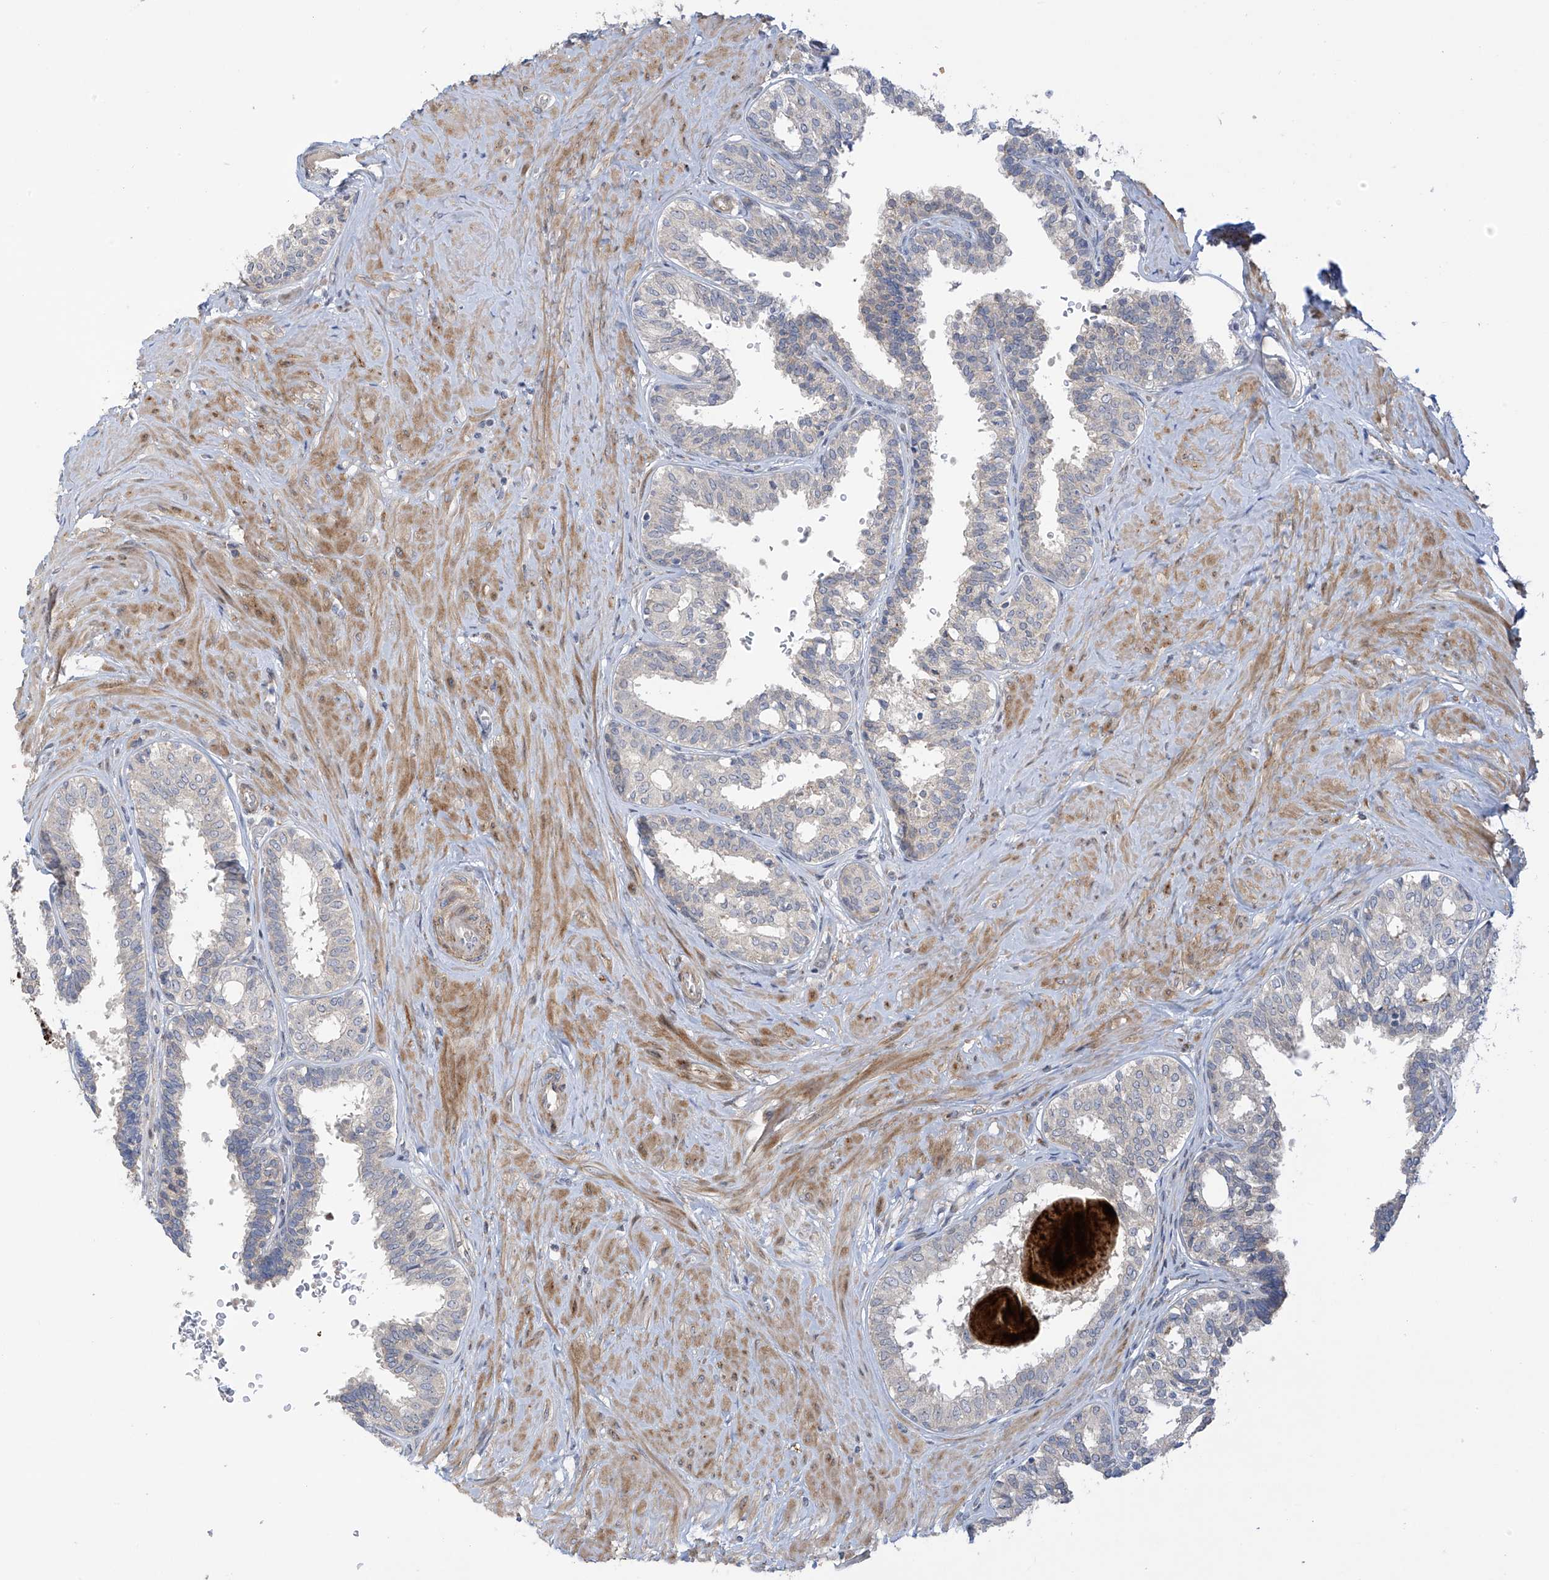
{"staining": {"intensity": "negative", "quantity": "none", "location": "none"}, "tissue": "prostate", "cell_type": "Glandular cells", "image_type": "normal", "snomed": [{"axis": "morphology", "description": "Normal tissue, NOS"}, {"axis": "topography", "description": "Prostate"}], "caption": "IHC histopathology image of benign prostate: human prostate stained with DAB (3,3'-diaminobenzidine) displays no significant protein expression in glandular cells.", "gene": "ZNF641", "patient": {"sex": "male", "age": 48}}